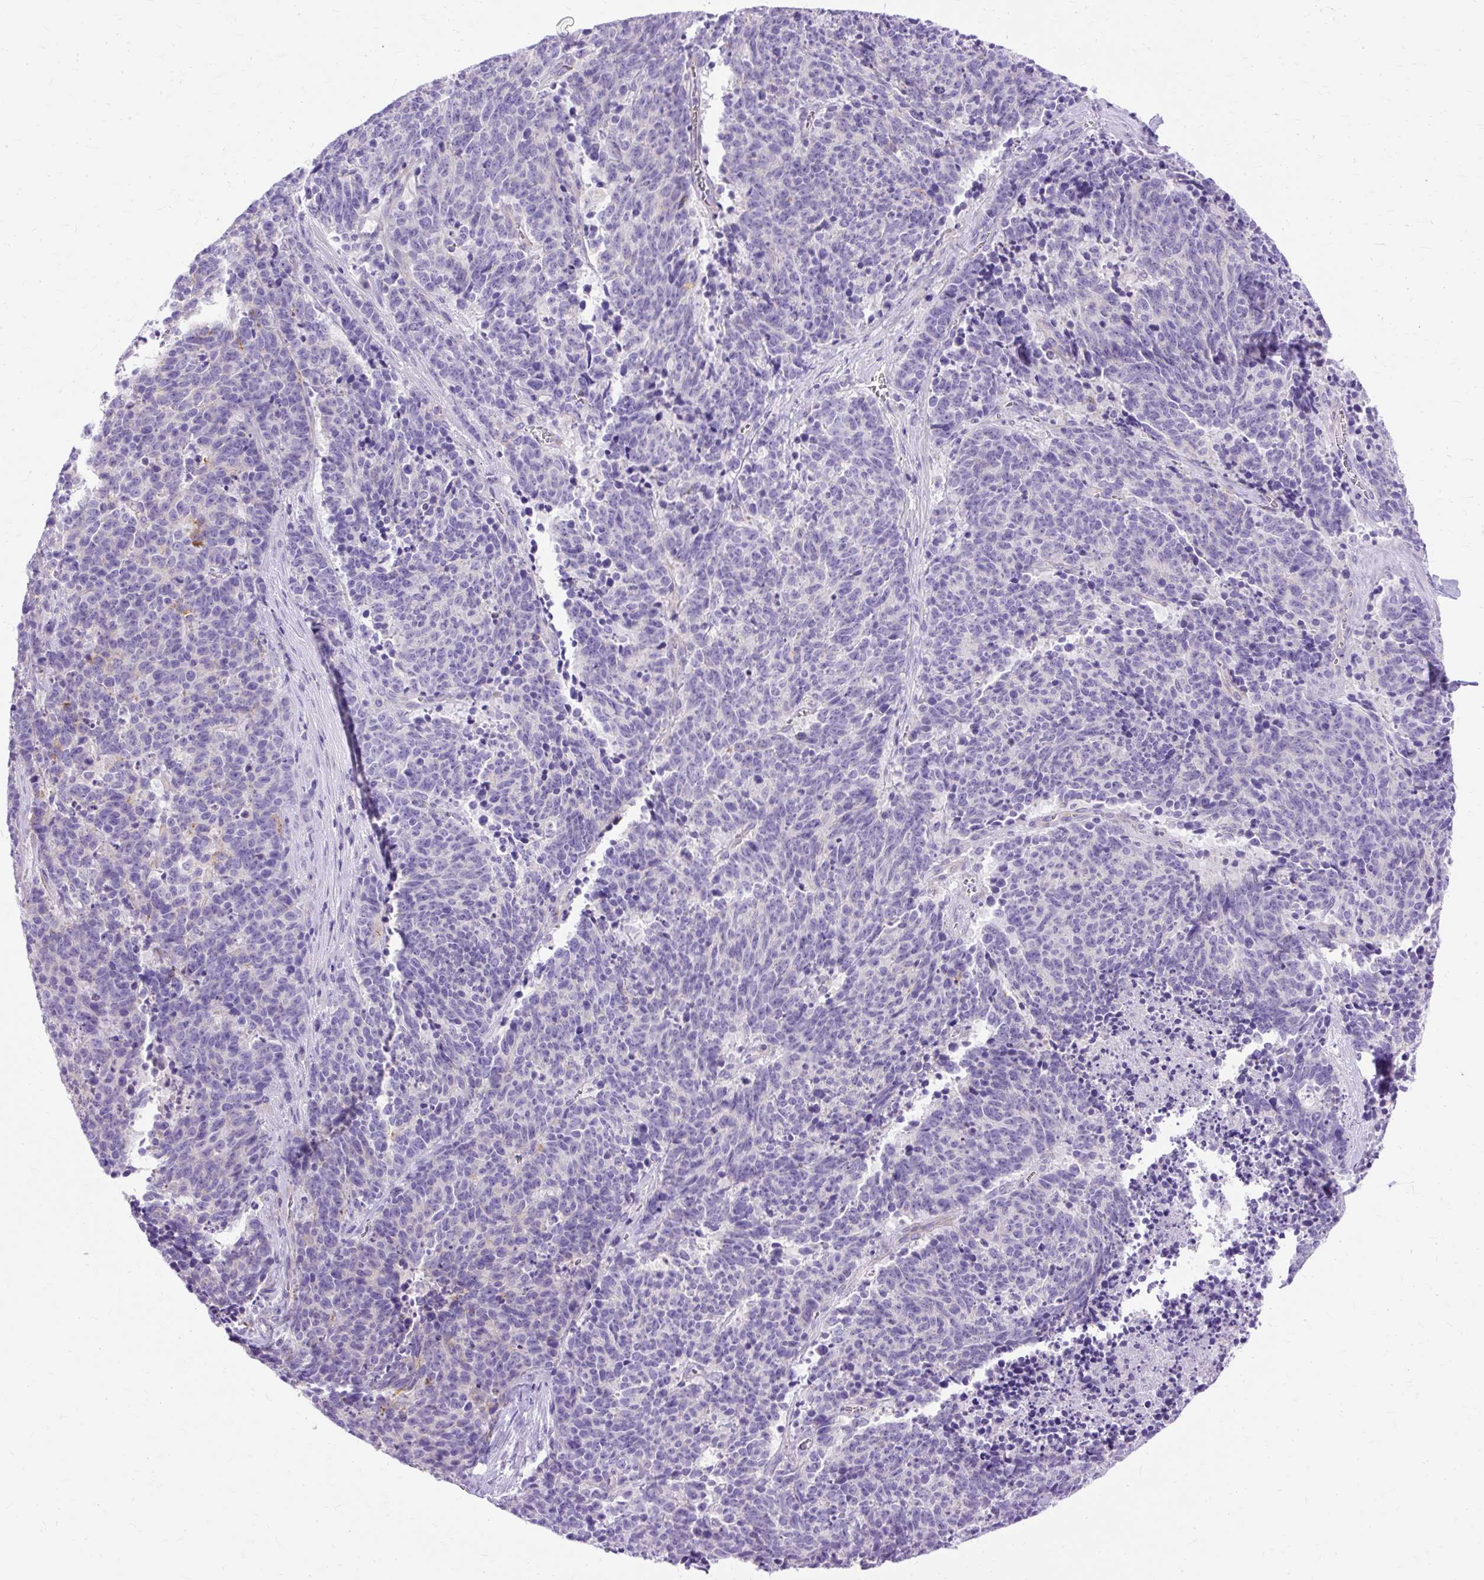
{"staining": {"intensity": "negative", "quantity": "none", "location": "none"}, "tissue": "cervical cancer", "cell_type": "Tumor cells", "image_type": "cancer", "snomed": [{"axis": "morphology", "description": "Squamous cell carcinoma, NOS"}, {"axis": "topography", "description": "Cervix"}], "caption": "IHC of human cervical cancer (squamous cell carcinoma) demonstrates no expression in tumor cells.", "gene": "MYO6", "patient": {"sex": "female", "age": 29}}